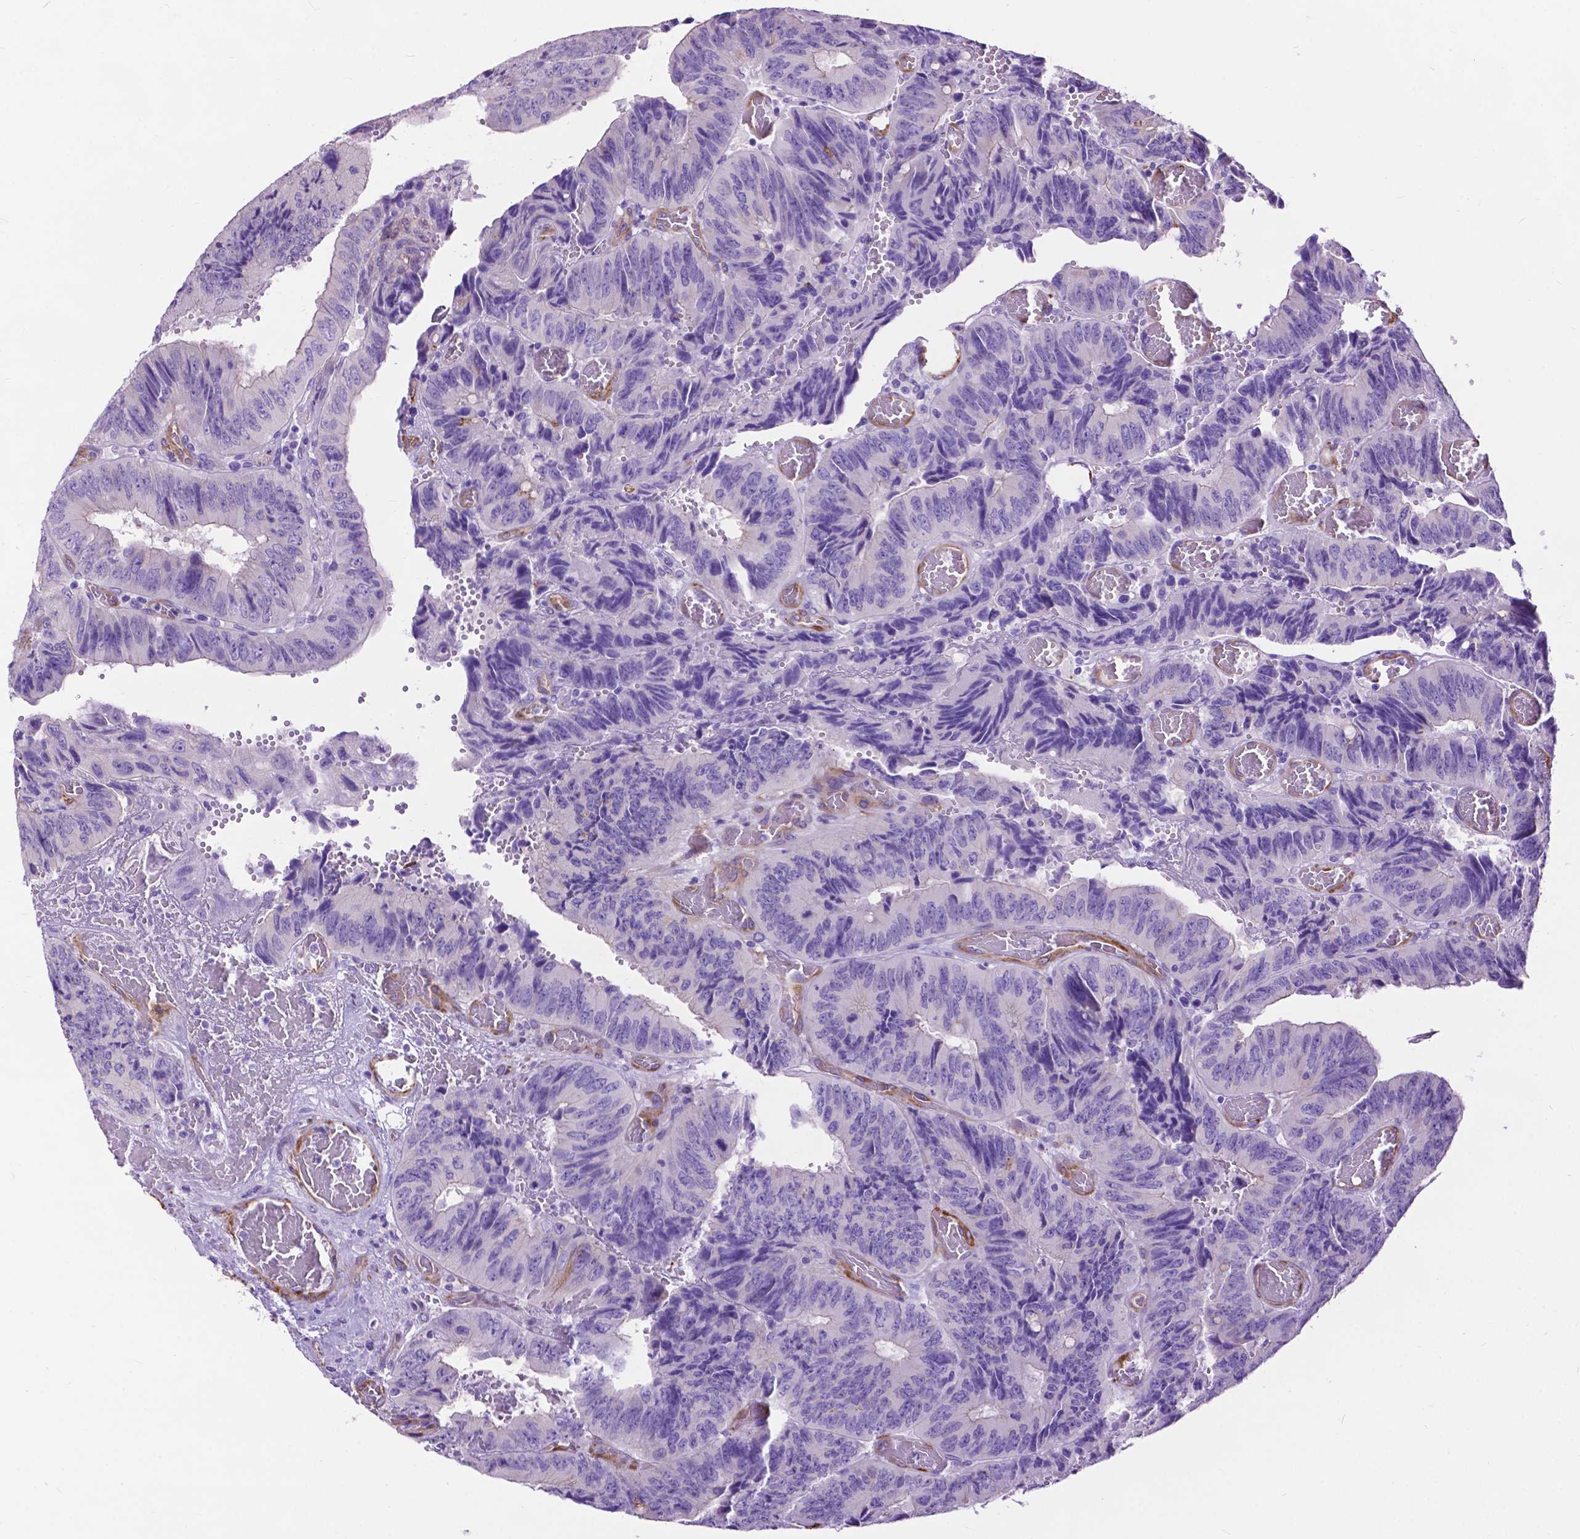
{"staining": {"intensity": "negative", "quantity": "none", "location": "none"}, "tissue": "colorectal cancer", "cell_type": "Tumor cells", "image_type": "cancer", "snomed": [{"axis": "morphology", "description": "Adenocarcinoma, NOS"}, {"axis": "topography", "description": "Colon"}], "caption": "This is a histopathology image of immunohistochemistry (IHC) staining of adenocarcinoma (colorectal), which shows no expression in tumor cells.", "gene": "PCDHA12", "patient": {"sex": "female", "age": 84}}